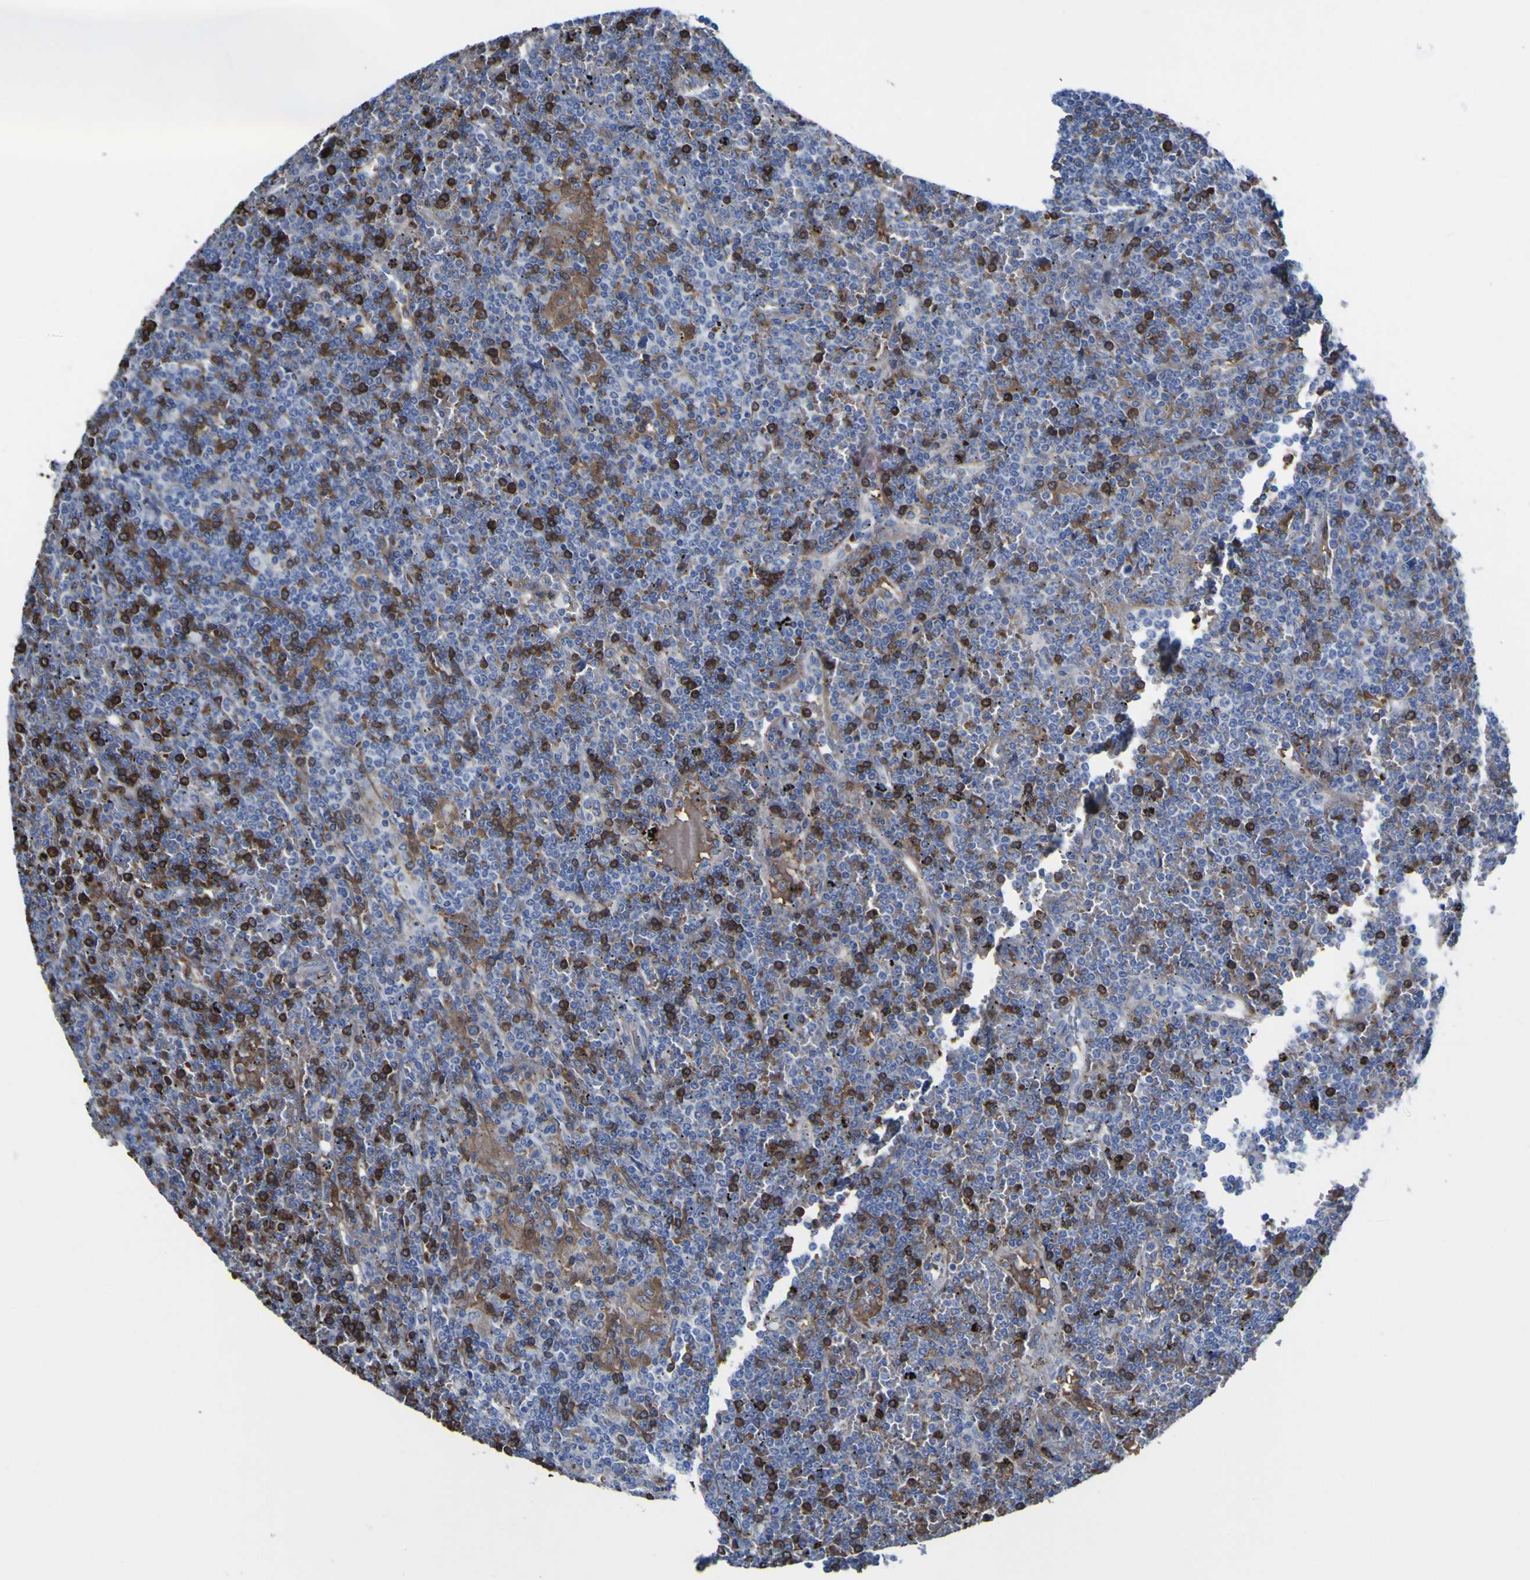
{"staining": {"intensity": "negative", "quantity": "none", "location": "none"}, "tissue": "lymphoma", "cell_type": "Tumor cells", "image_type": "cancer", "snomed": [{"axis": "morphology", "description": "Malignant lymphoma, non-Hodgkin's type, Low grade"}, {"axis": "topography", "description": "Spleen"}], "caption": "A high-resolution histopathology image shows immunohistochemistry (IHC) staining of lymphoma, which displays no significant positivity in tumor cells.", "gene": "GCM1", "patient": {"sex": "female", "age": 19}}